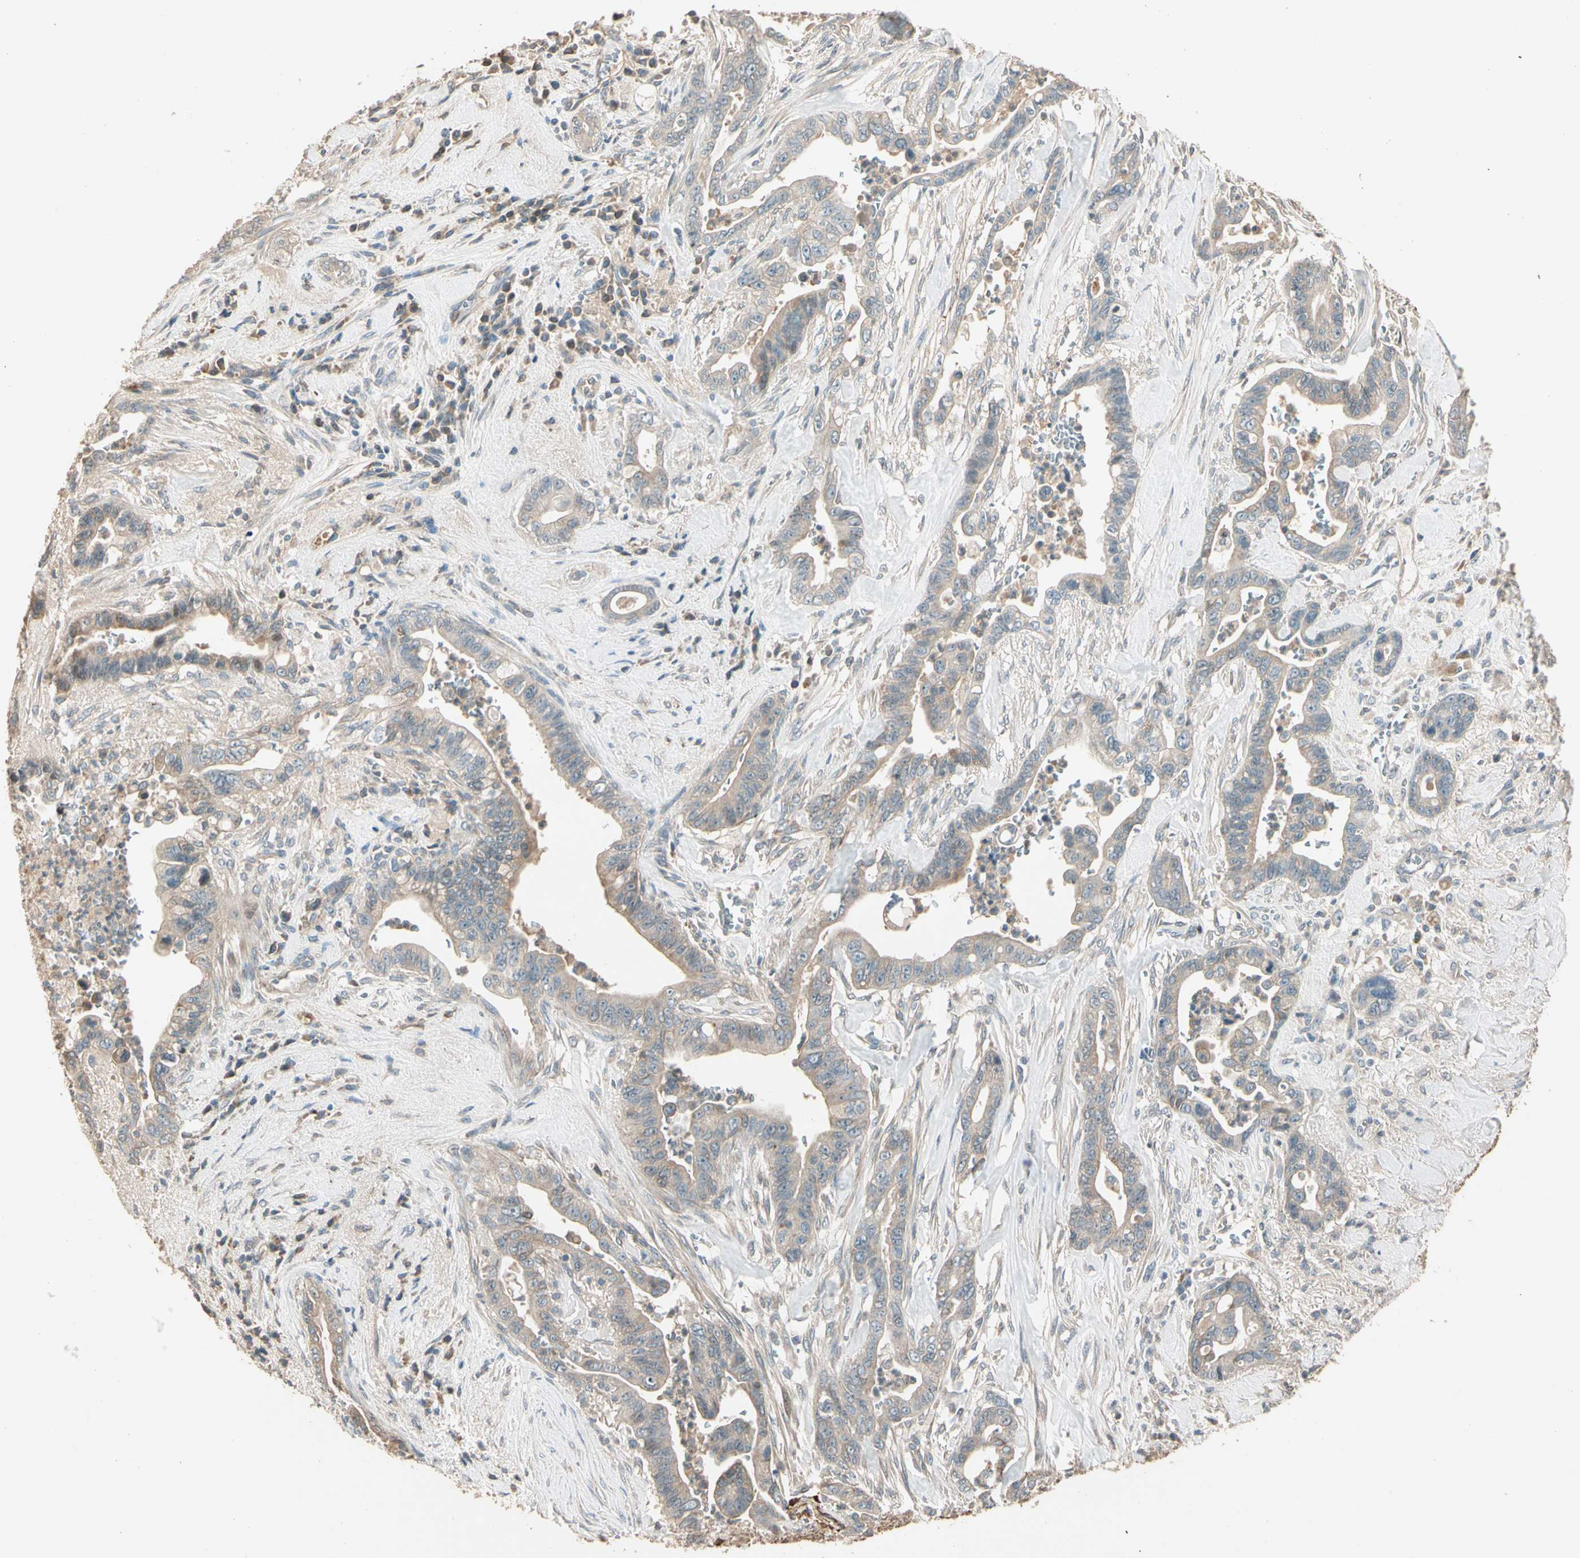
{"staining": {"intensity": "weak", "quantity": ">75%", "location": "cytoplasmic/membranous"}, "tissue": "pancreatic cancer", "cell_type": "Tumor cells", "image_type": "cancer", "snomed": [{"axis": "morphology", "description": "Adenocarcinoma, NOS"}, {"axis": "topography", "description": "Pancreas"}], "caption": "Immunohistochemistry (DAB) staining of human adenocarcinoma (pancreatic) demonstrates weak cytoplasmic/membranous protein expression in approximately >75% of tumor cells.", "gene": "TNFRSF21", "patient": {"sex": "male", "age": 70}}